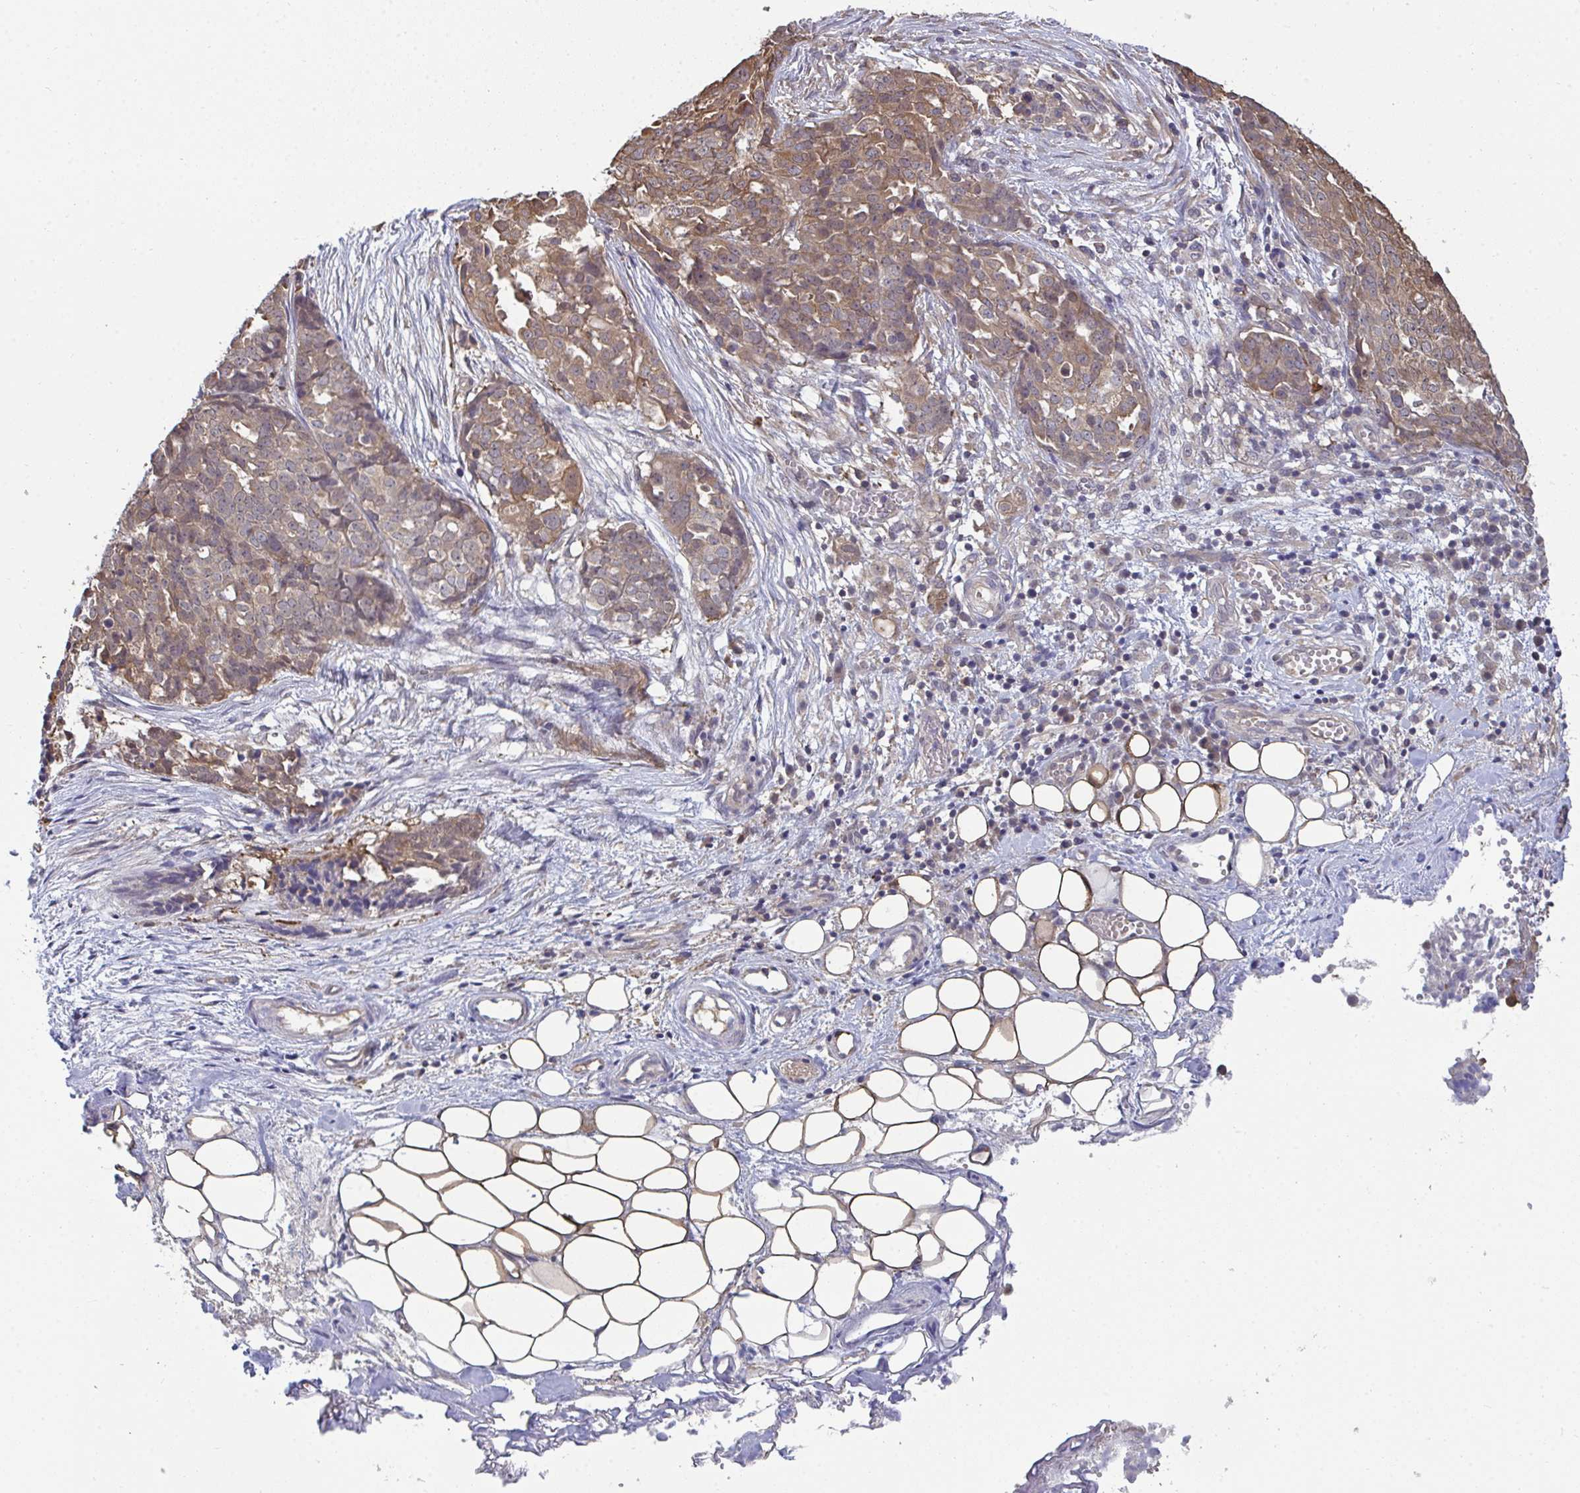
{"staining": {"intensity": "moderate", "quantity": "25%-75%", "location": "cytoplasmic/membranous"}, "tissue": "ovarian cancer", "cell_type": "Tumor cells", "image_type": "cancer", "snomed": [{"axis": "morphology", "description": "Cystadenocarcinoma, serous, NOS"}, {"axis": "topography", "description": "Soft tissue"}, {"axis": "topography", "description": "Ovary"}], "caption": "Serous cystadenocarcinoma (ovarian) stained with a protein marker exhibits moderate staining in tumor cells.", "gene": "TTC9C", "patient": {"sex": "female", "age": 57}}